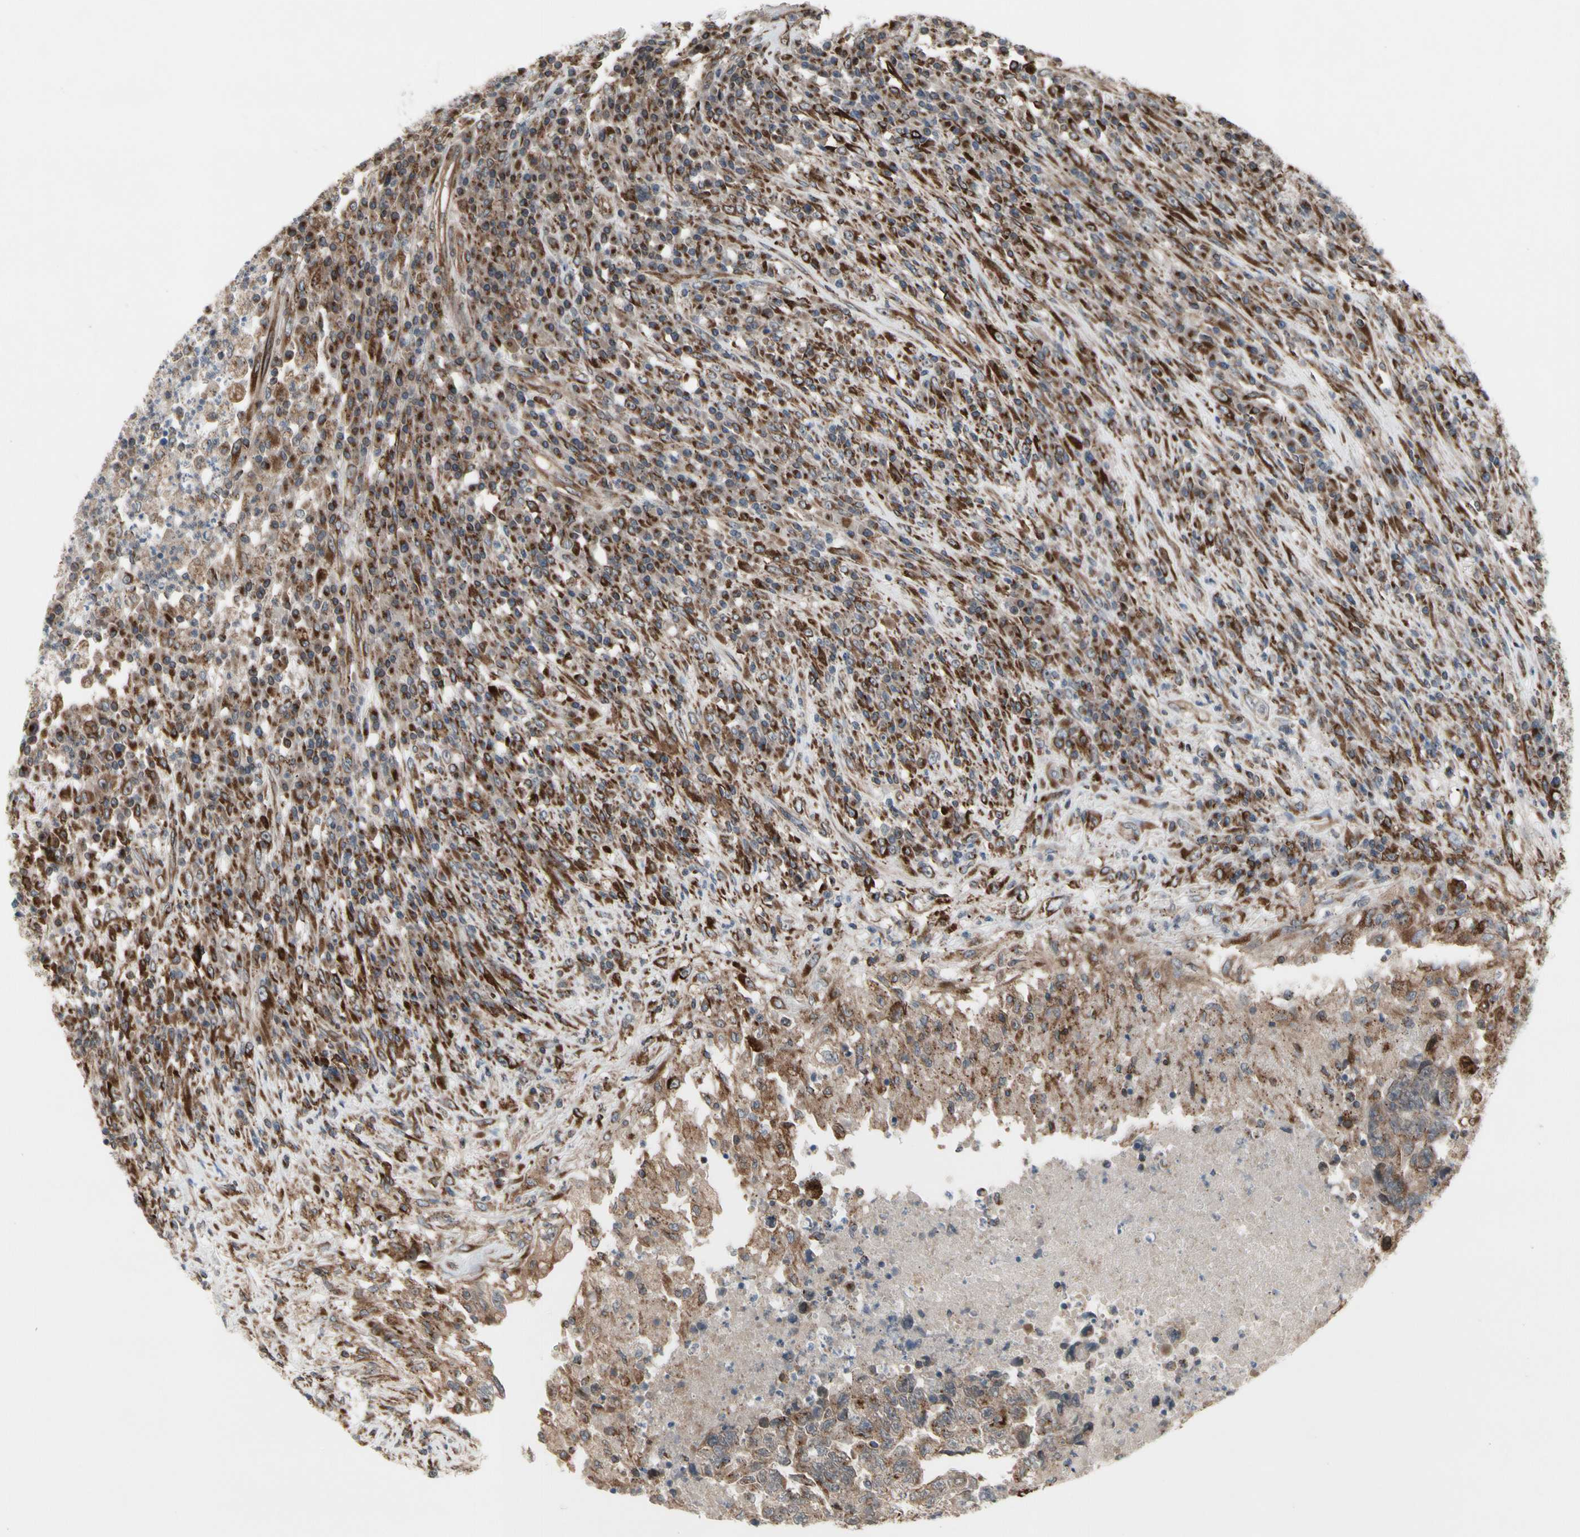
{"staining": {"intensity": "weak", "quantity": "25%-75%", "location": "cytoplasmic/membranous"}, "tissue": "testis cancer", "cell_type": "Tumor cells", "image_type": "cancer", "snomed": [{"axis": "morphology", "description": "Necrosis, NOS"}, {"axis": "morphology", "description": "Carcinoma, Embryonal, NOS"}, {"axis": "topography", "description": "Testis"}], "caption": "Testis embryonal carcinoma stained for a protein (brown) demonstrates weak cytoplasmic/membranous positive staining in approximately 25%-75% of tumor cells.", "gene": "SLC39A9", "patient": {"sex": "male", "age": 19}}